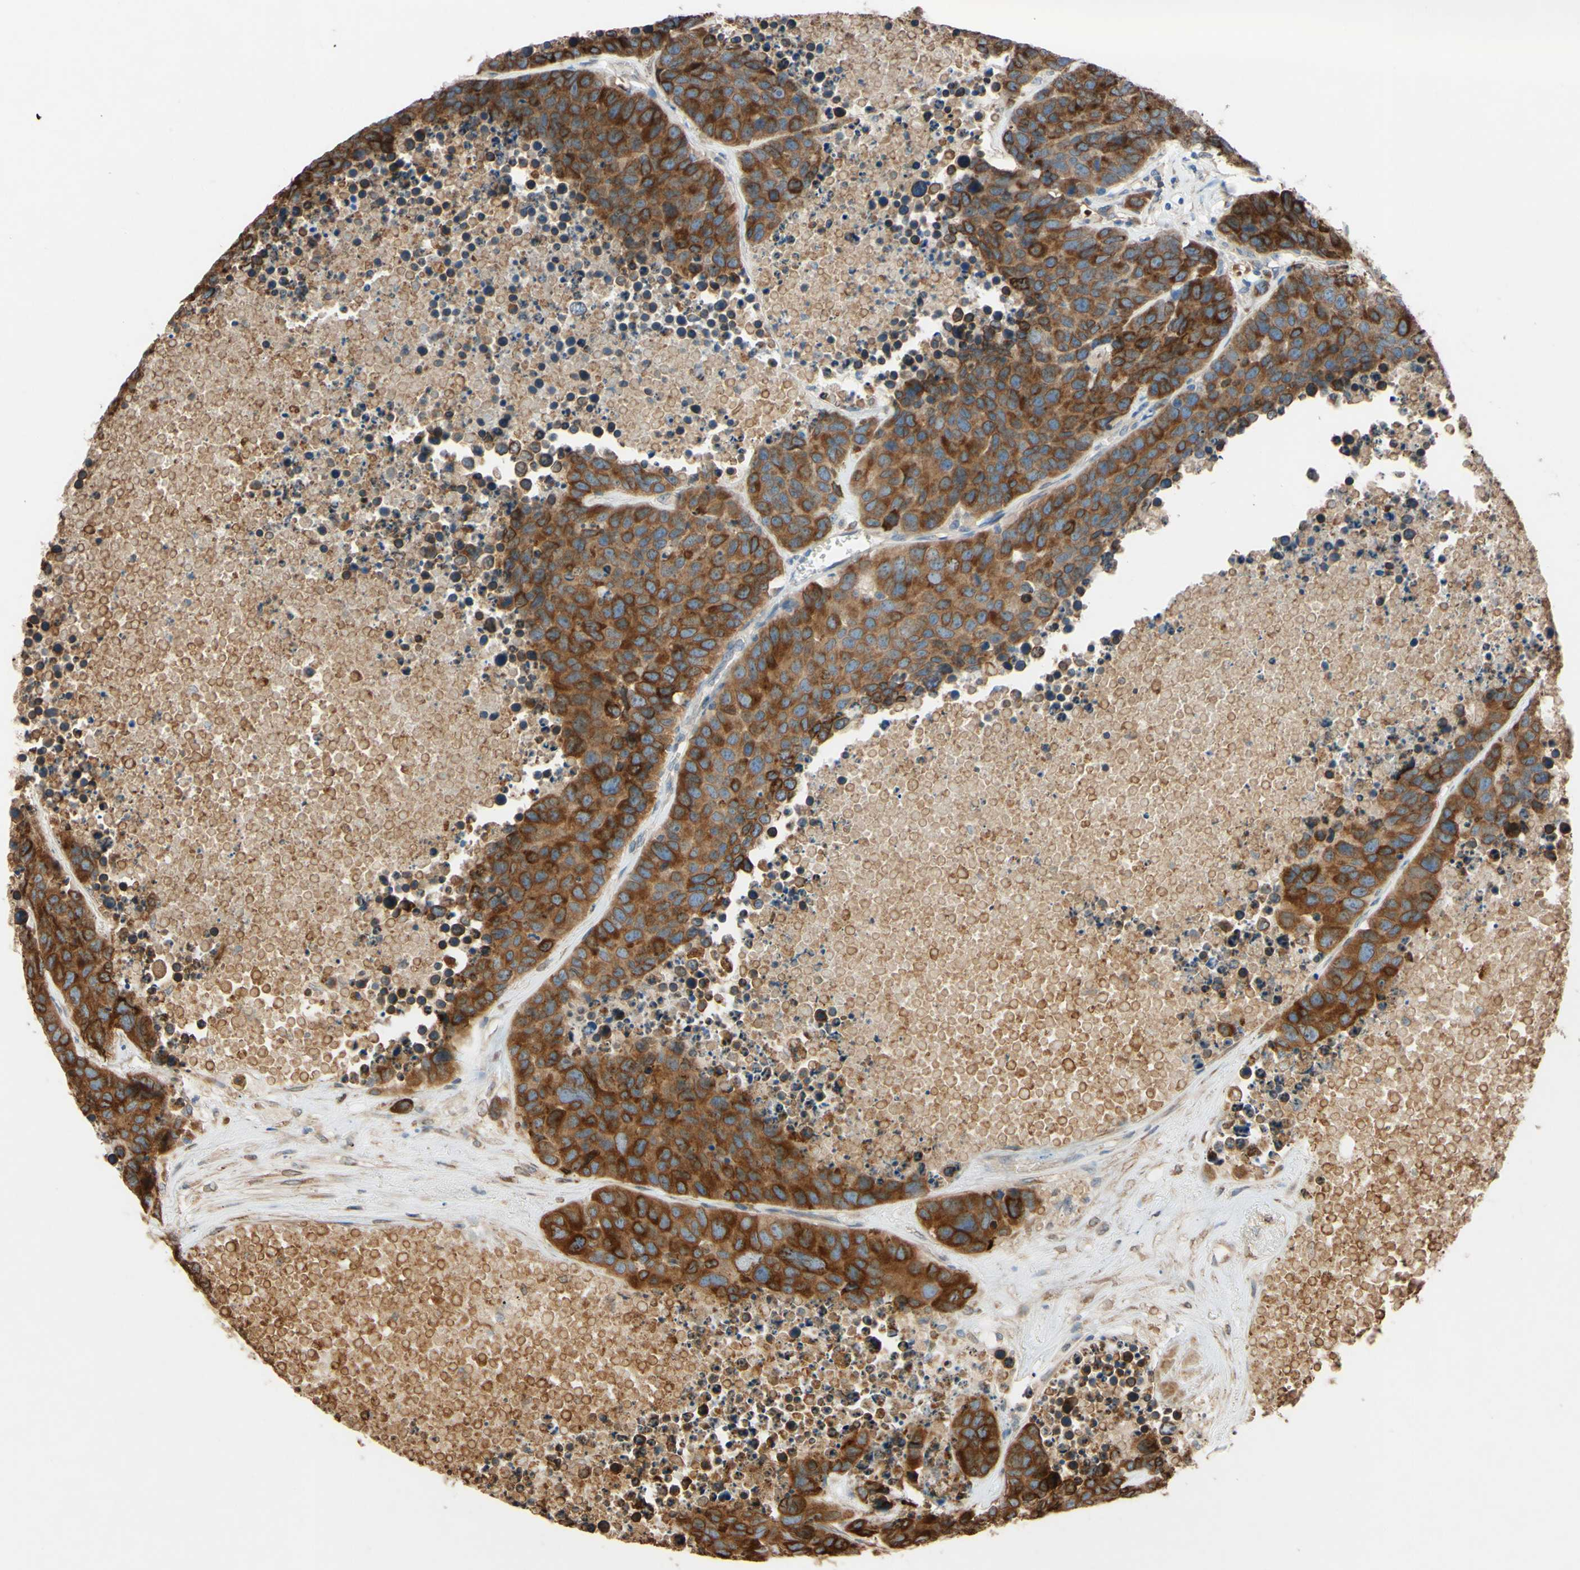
{"staining": {"intensity": "strong", "quantity": ">75%", "location": "cytoplasmic/membranous,nuclear"}, "tissue": "carcinoid", "cell_type": "Tumor cells", "image_type": "cancer", "snomed": [{"axis": "morphology", "description": "Carcinoid, malignant, NOS"}, {"axis": "topography", "description": "Lung"}], "caption": "A micrograph showing strong cytoplasmic/membranous and nuclear expression in about >75% of tumor cells in malignant carcinoid, as visualized by brown immunohistochemical staining.", "gene": "PTPRU", "patient": {"sex": "male", "age": 60}}